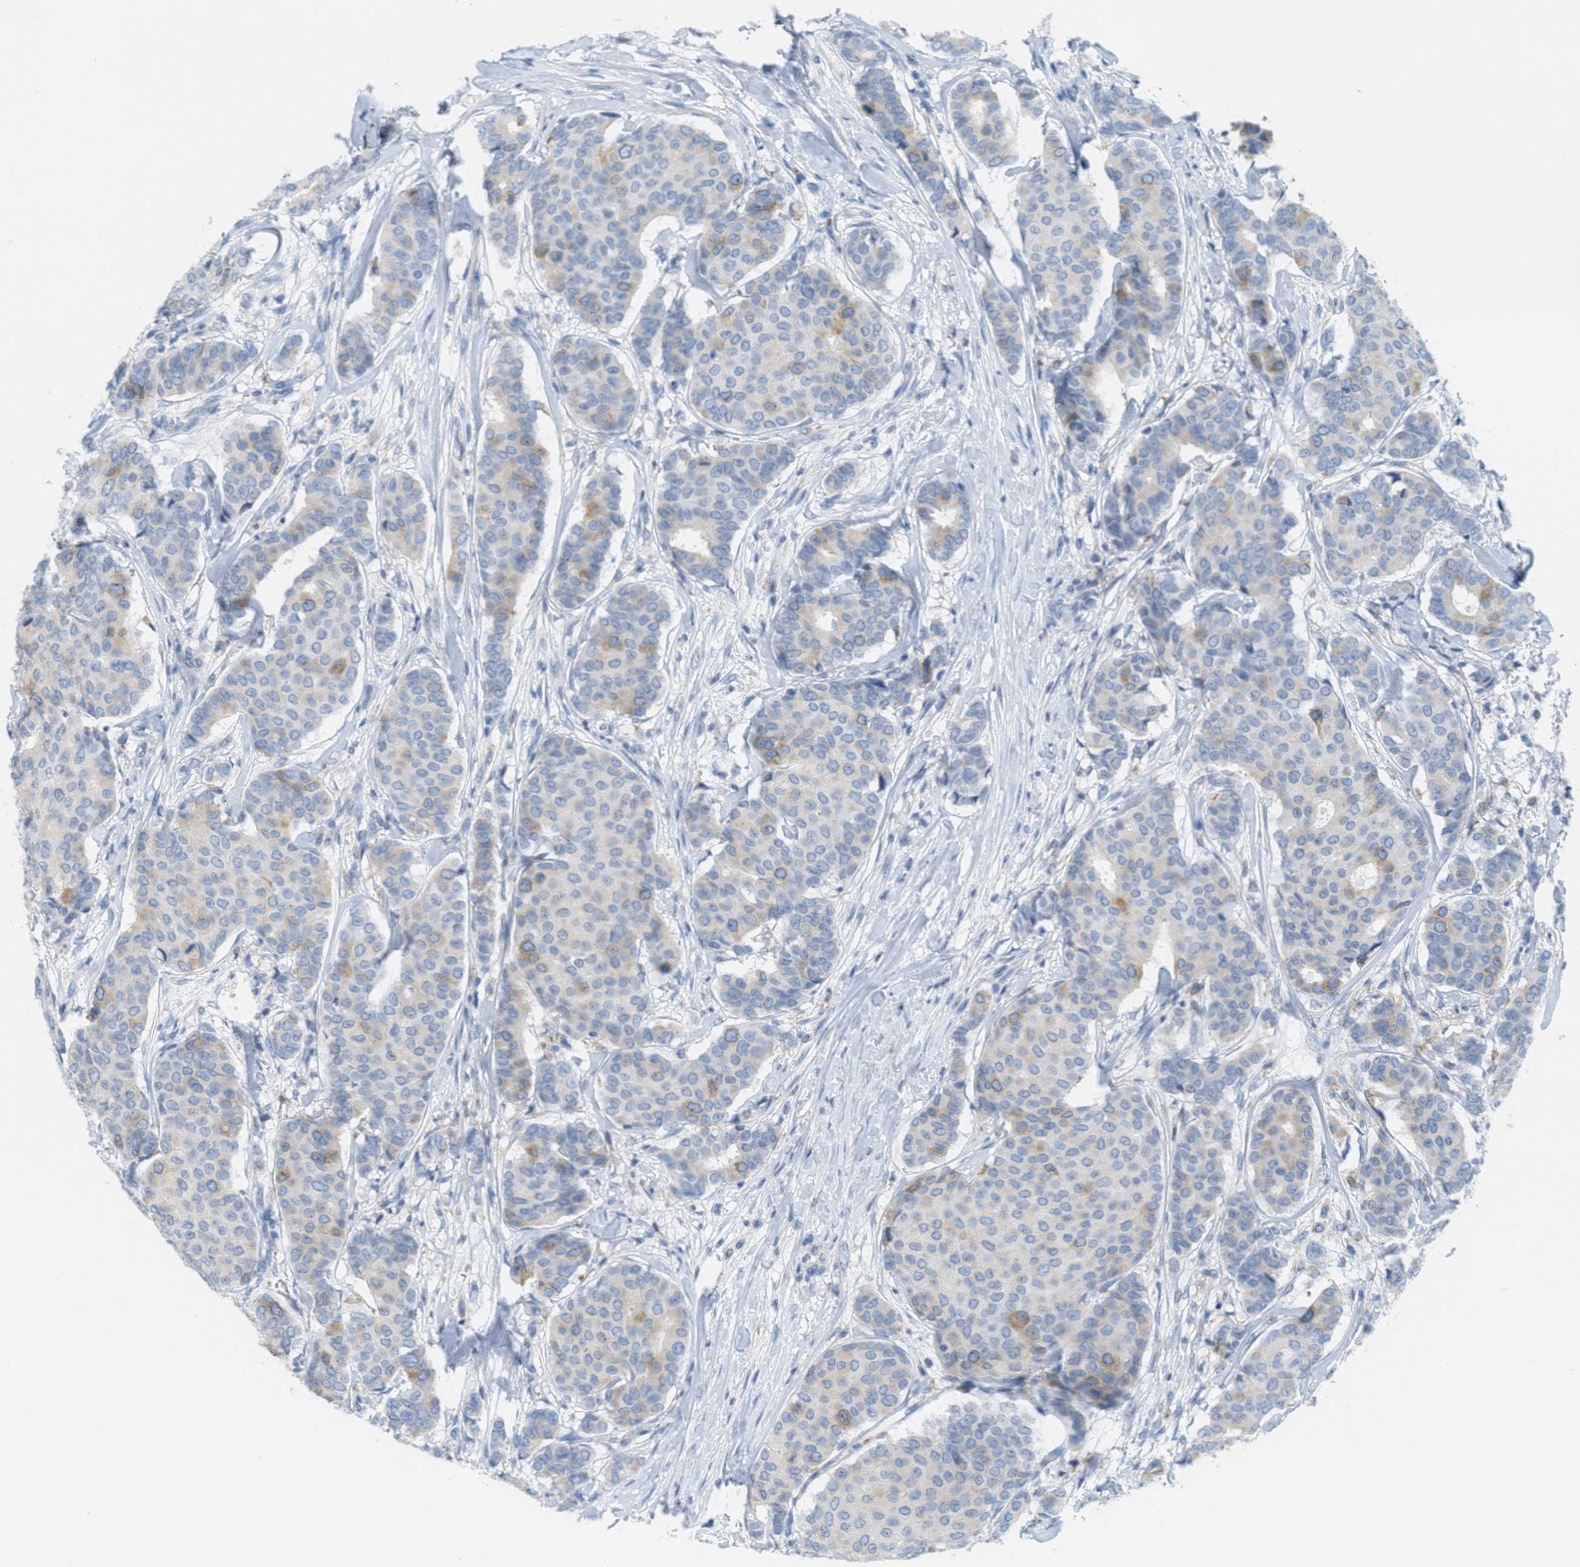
{"staining": {"intensity": "weak", "quantity": "<25%", "location": "cytoplasmic/membranous"}, "tissue": "breast cancer", "cell_type": "Tumor cells", "image_type": "cancer", "snomed": [{"axis": "morphology", "description": "Duct carcinoma"}, {"axis": "topography", "description": "Breast"}], "caption": "This is an IHC photomicrograph of breast cancer. There is no staining in tumor cells.", "gene": "TEX264", "patient": {"sex": "female", "age": 75}}